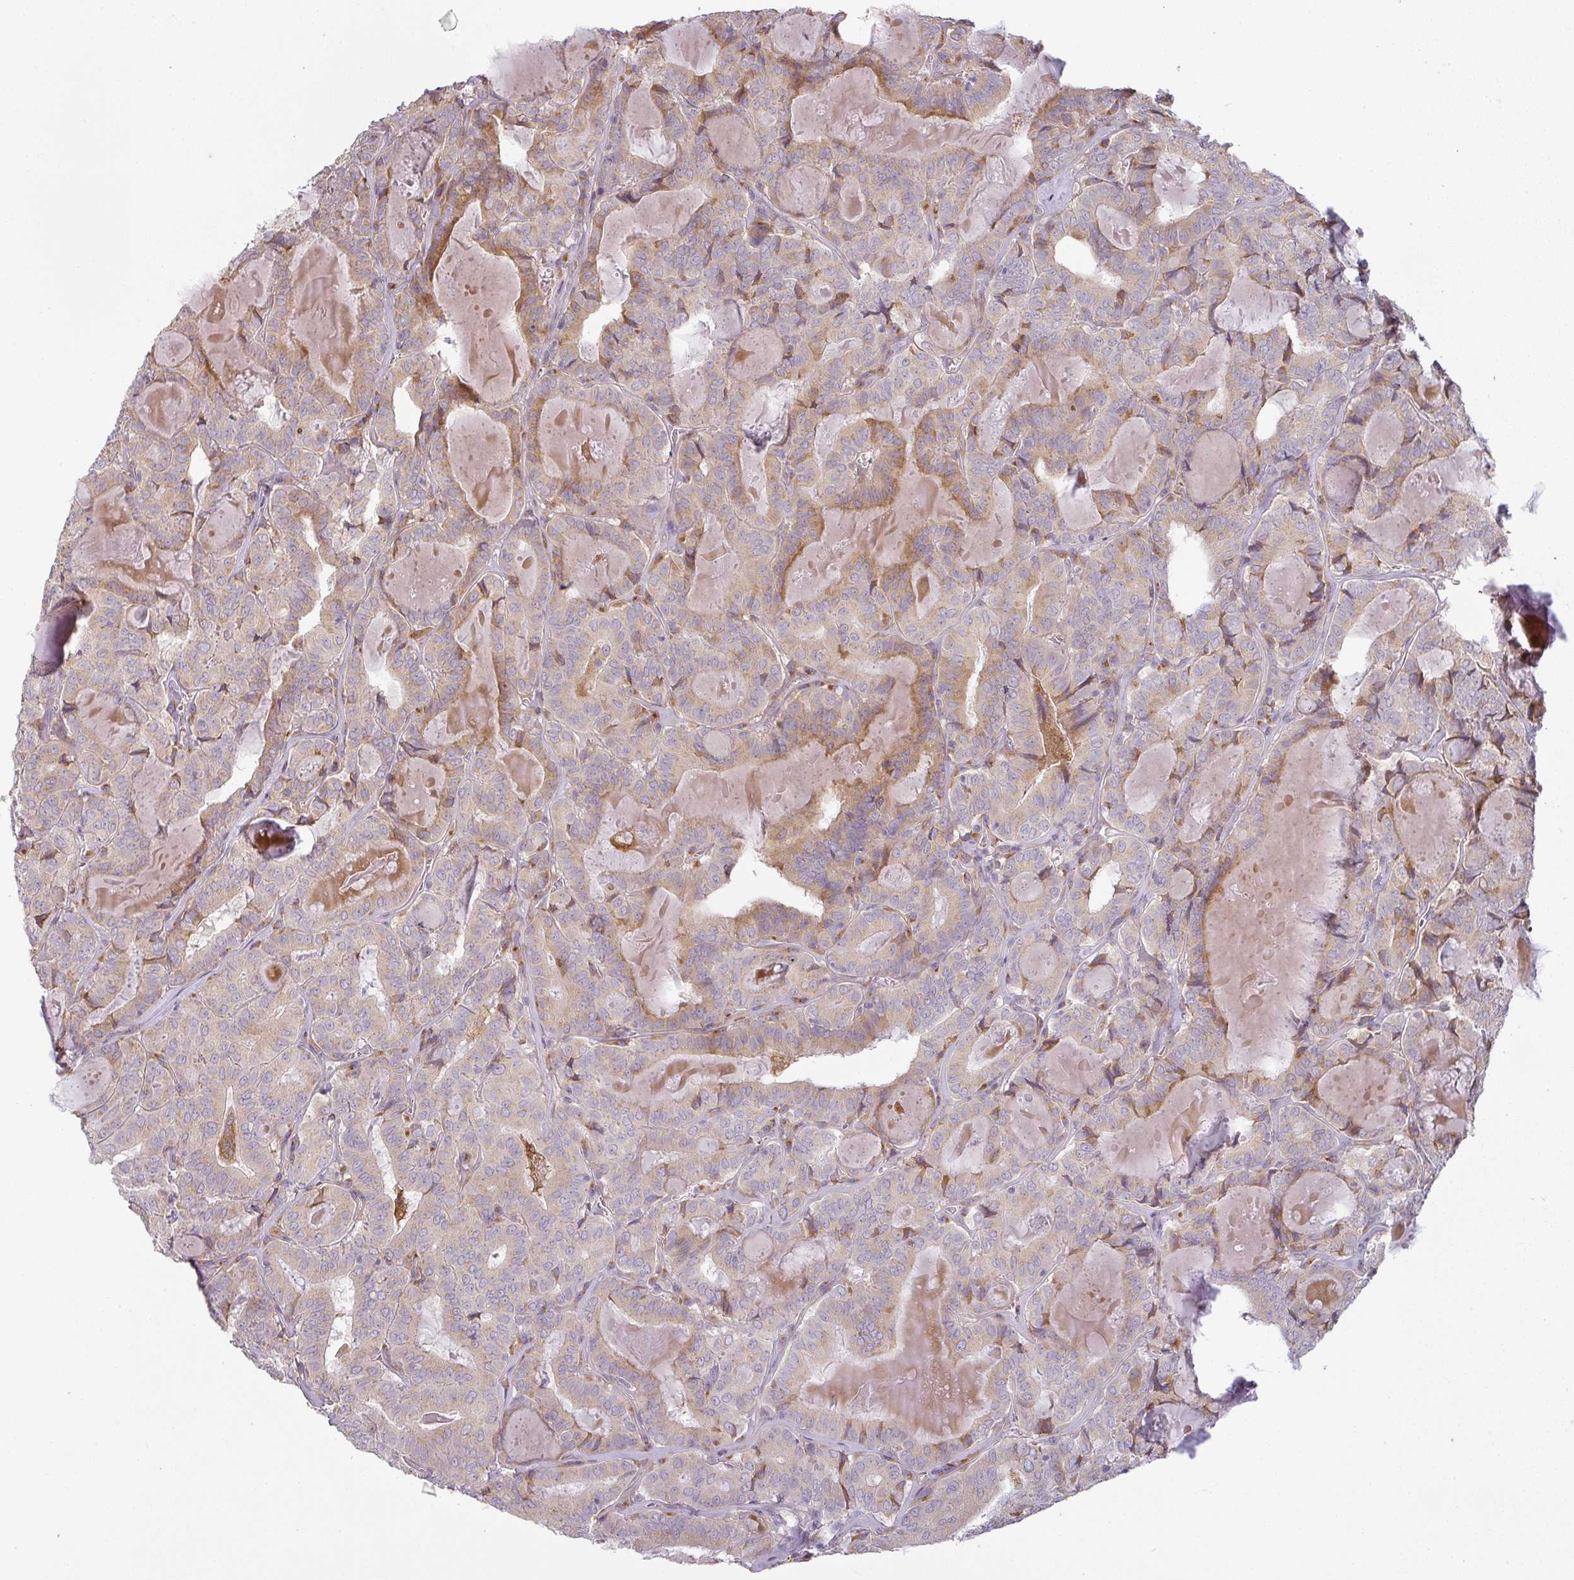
{"staining": {"intensity": "moderate", "quantity": "<25%", "location": "cytoplasmic/membranous"}, "tissue": "thyroid cancer", "cell_type": "Tumor cells", "image_type": "cancer", "snomed": [{"axis": "morphology", "description": "Papillary adenocarcinoma, NOS"}, {"axis": "topography", "description": "Thyroid gland"}], "caption": "This is an image of immunohistochemistry (IHC) staining of papillary adenocarcinoma (thyroid), which shows moderate staining in the cytoplasmic/membranous of tumor cells.", "gene": "CCDC144A", "patient": {"sex": "female", "age": 72}}